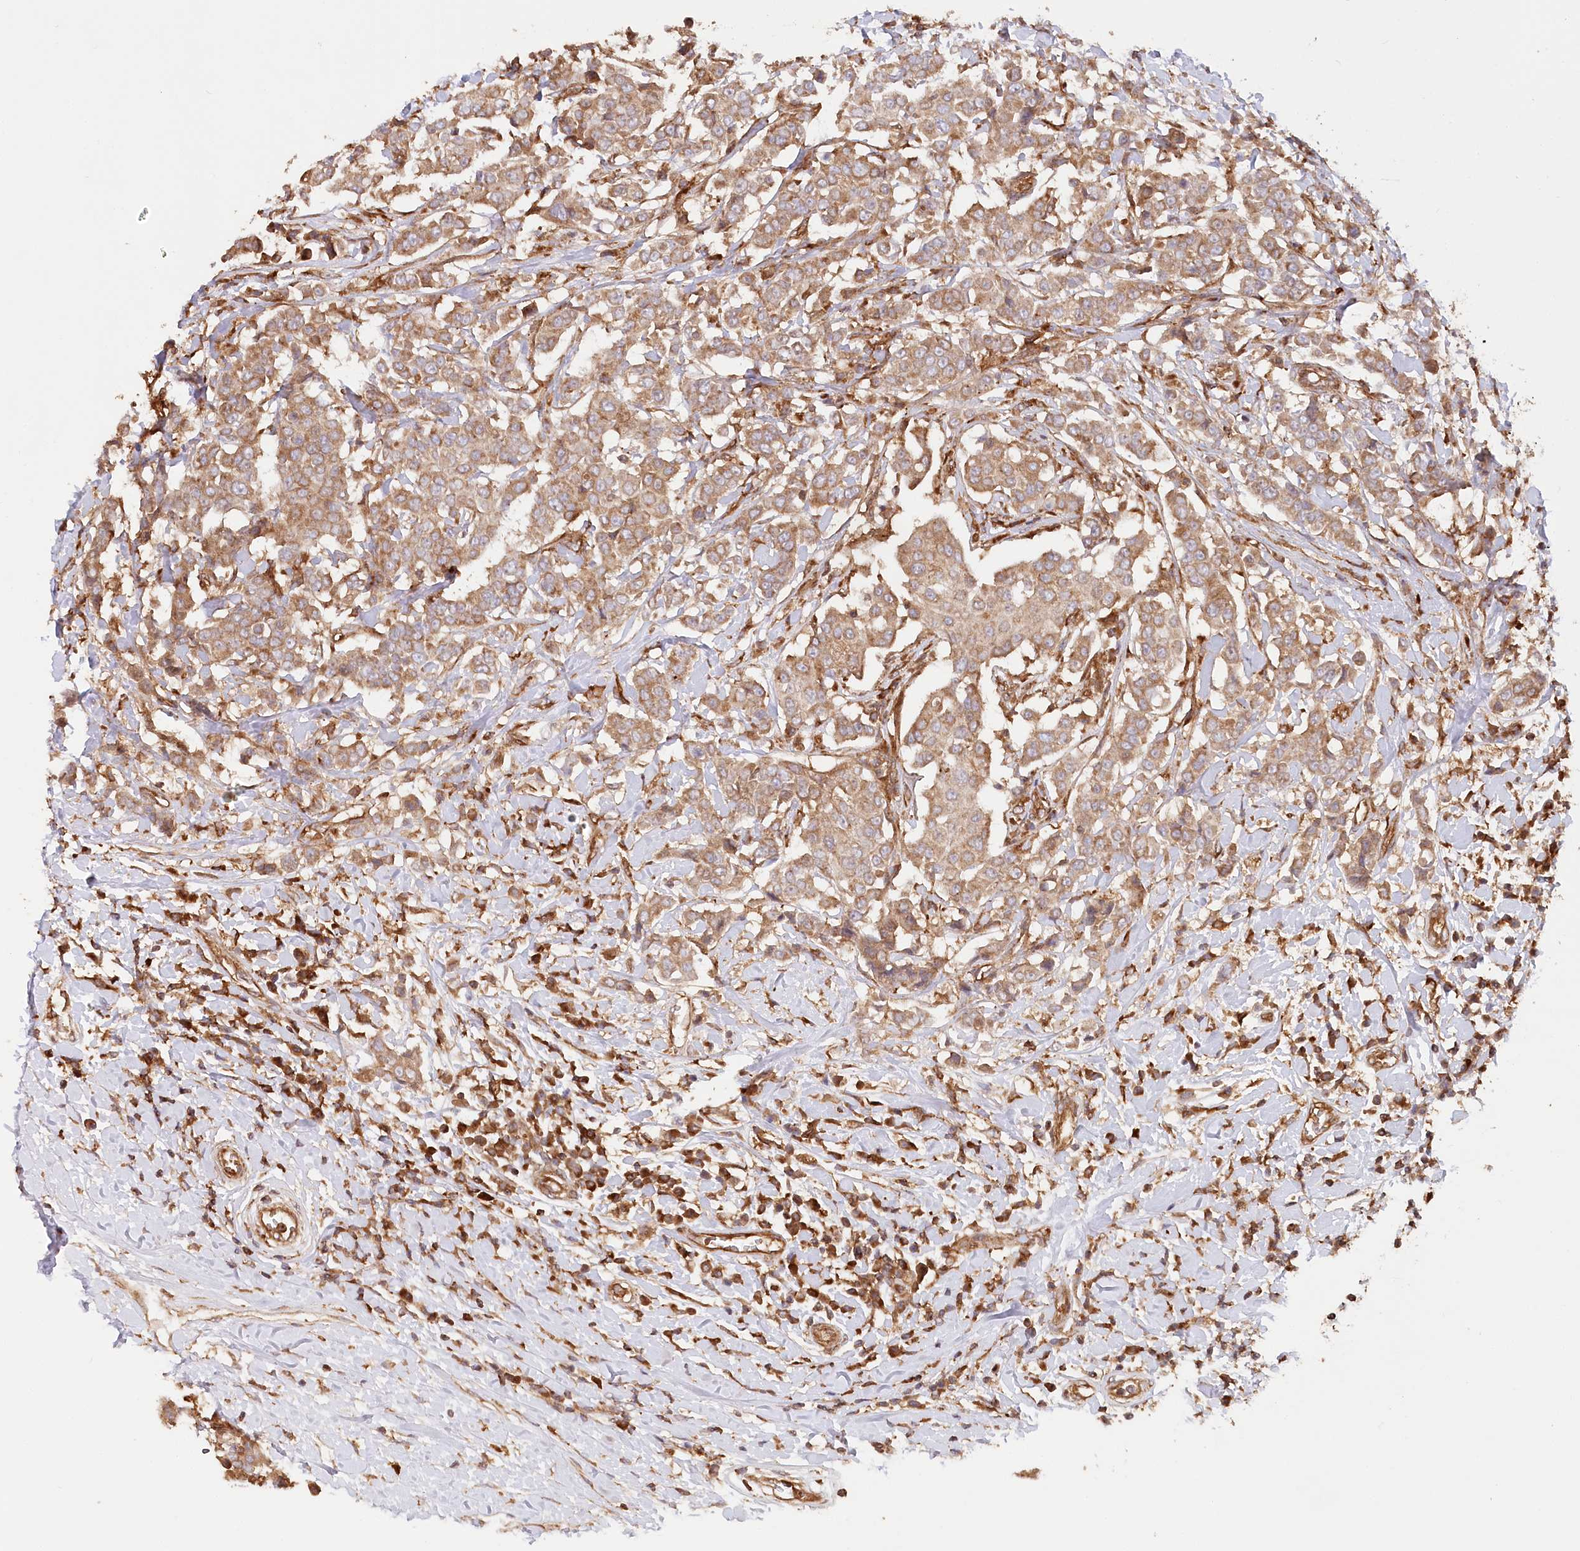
{"staining": {"intensity": "strong", "quantity": "25%-75%", "location": "cytoplasmic/membranous"}, "tissue": "breast cancer", "cell_type": "Tumor cells", "image_type": "cancer", "snomed": [{"axis": "morphology", "description": "Duct carcinoma"}, {"axis": "topography", "description": "Breast"}], "caption": "Brown immunohistochemical staining in breast invasive ductal carcinoma reveals strong cytoplasmic/membranous staining in approximately 25%-75% of tumor cells.", "gene": "PAIP2", "patient": {"sex": "female", "age": 27}}